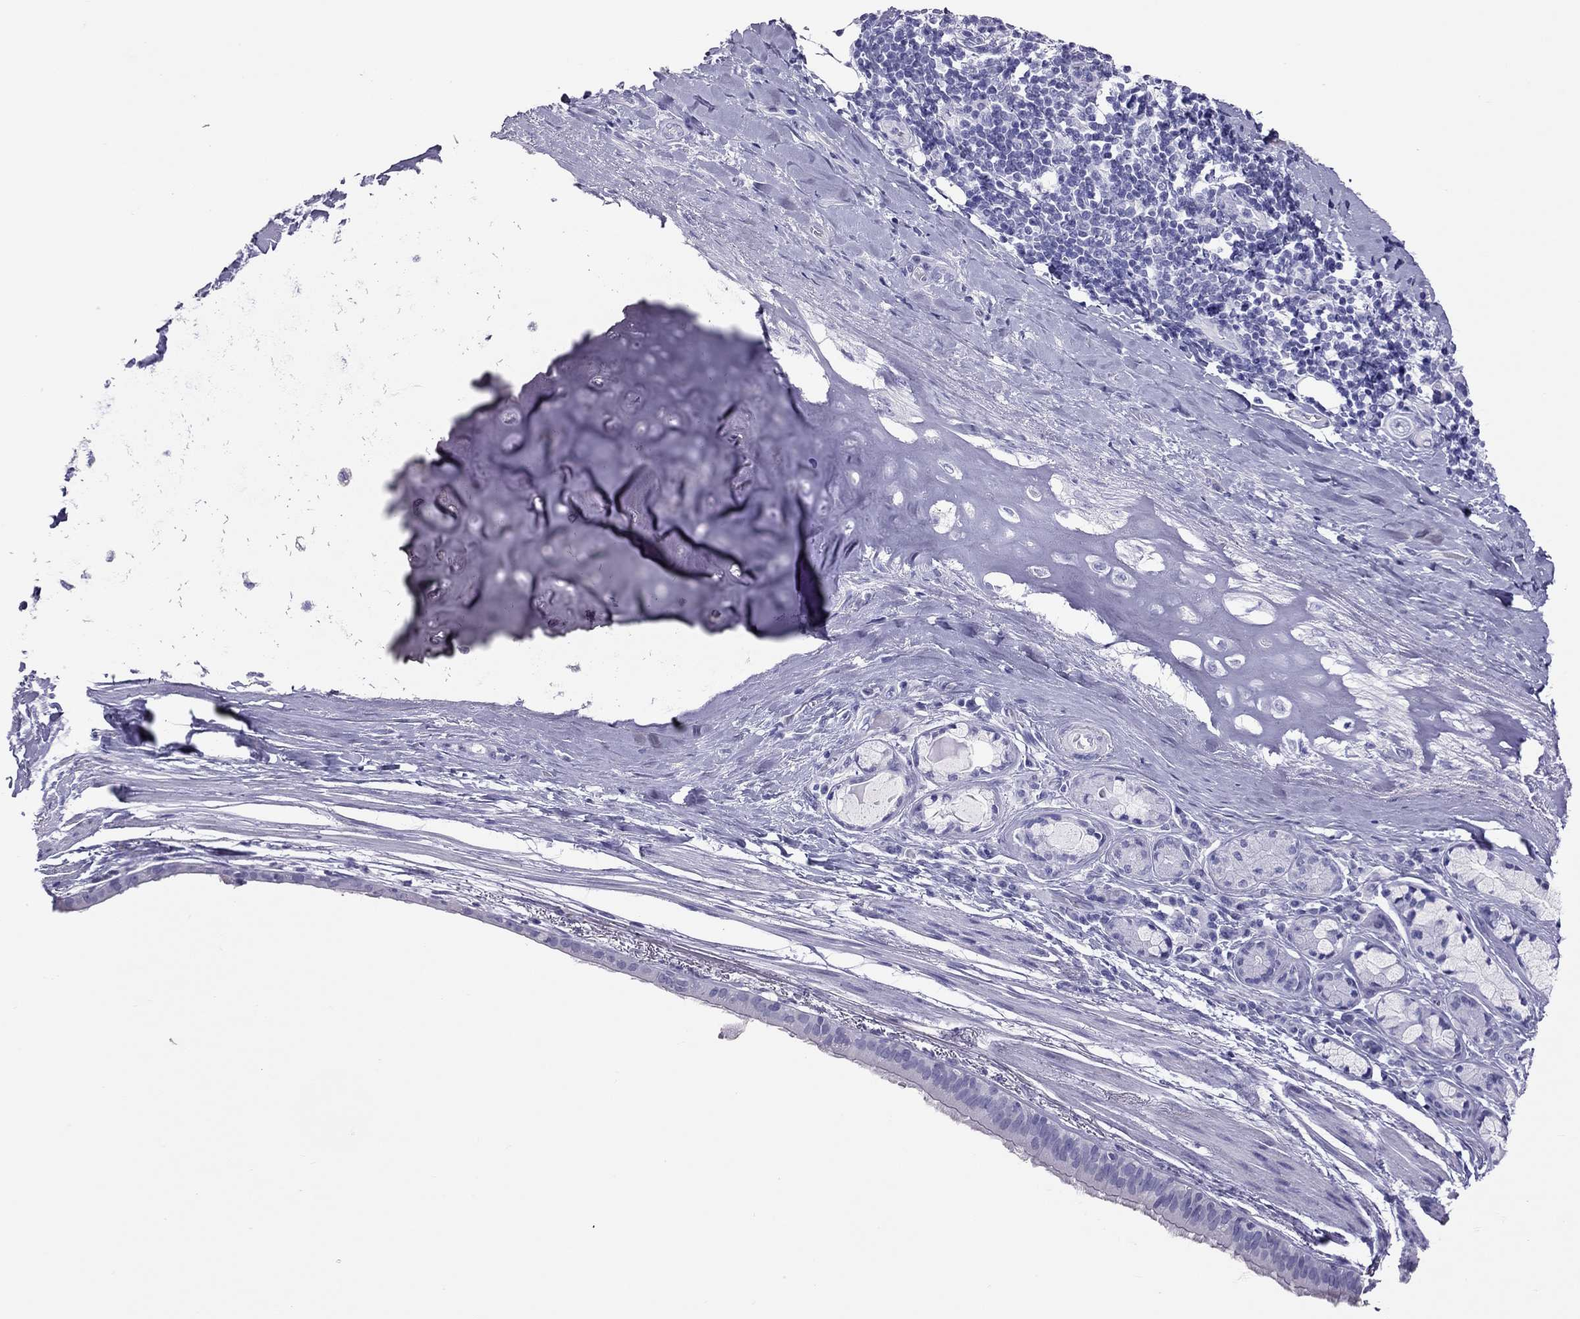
{"staining": {"intensity": "negative", "quantity": "none", "location": "none"}, "tissue": "bronchus", "cell_type": "Respiratory epithelial cells", "image_type": "normal", "snomed": [{"axis": "morphology", "description": "Normal tissue, NOS"}, {"axis": "morphology", "description": "Squamous cell carcinoma, NOS"}, {"axis": "topography", "description": "Bronchus"}, {"axis": "topography", "description": "Lung"}], "caption": "Immunohistochemistry (IHC) histopathology image of benign bronchus stained for a protein (brown), which reveals no staining in respiratory epithelial cells.", "gene": "PSMB11", "patient": {"sex": "male", "age": 69}}